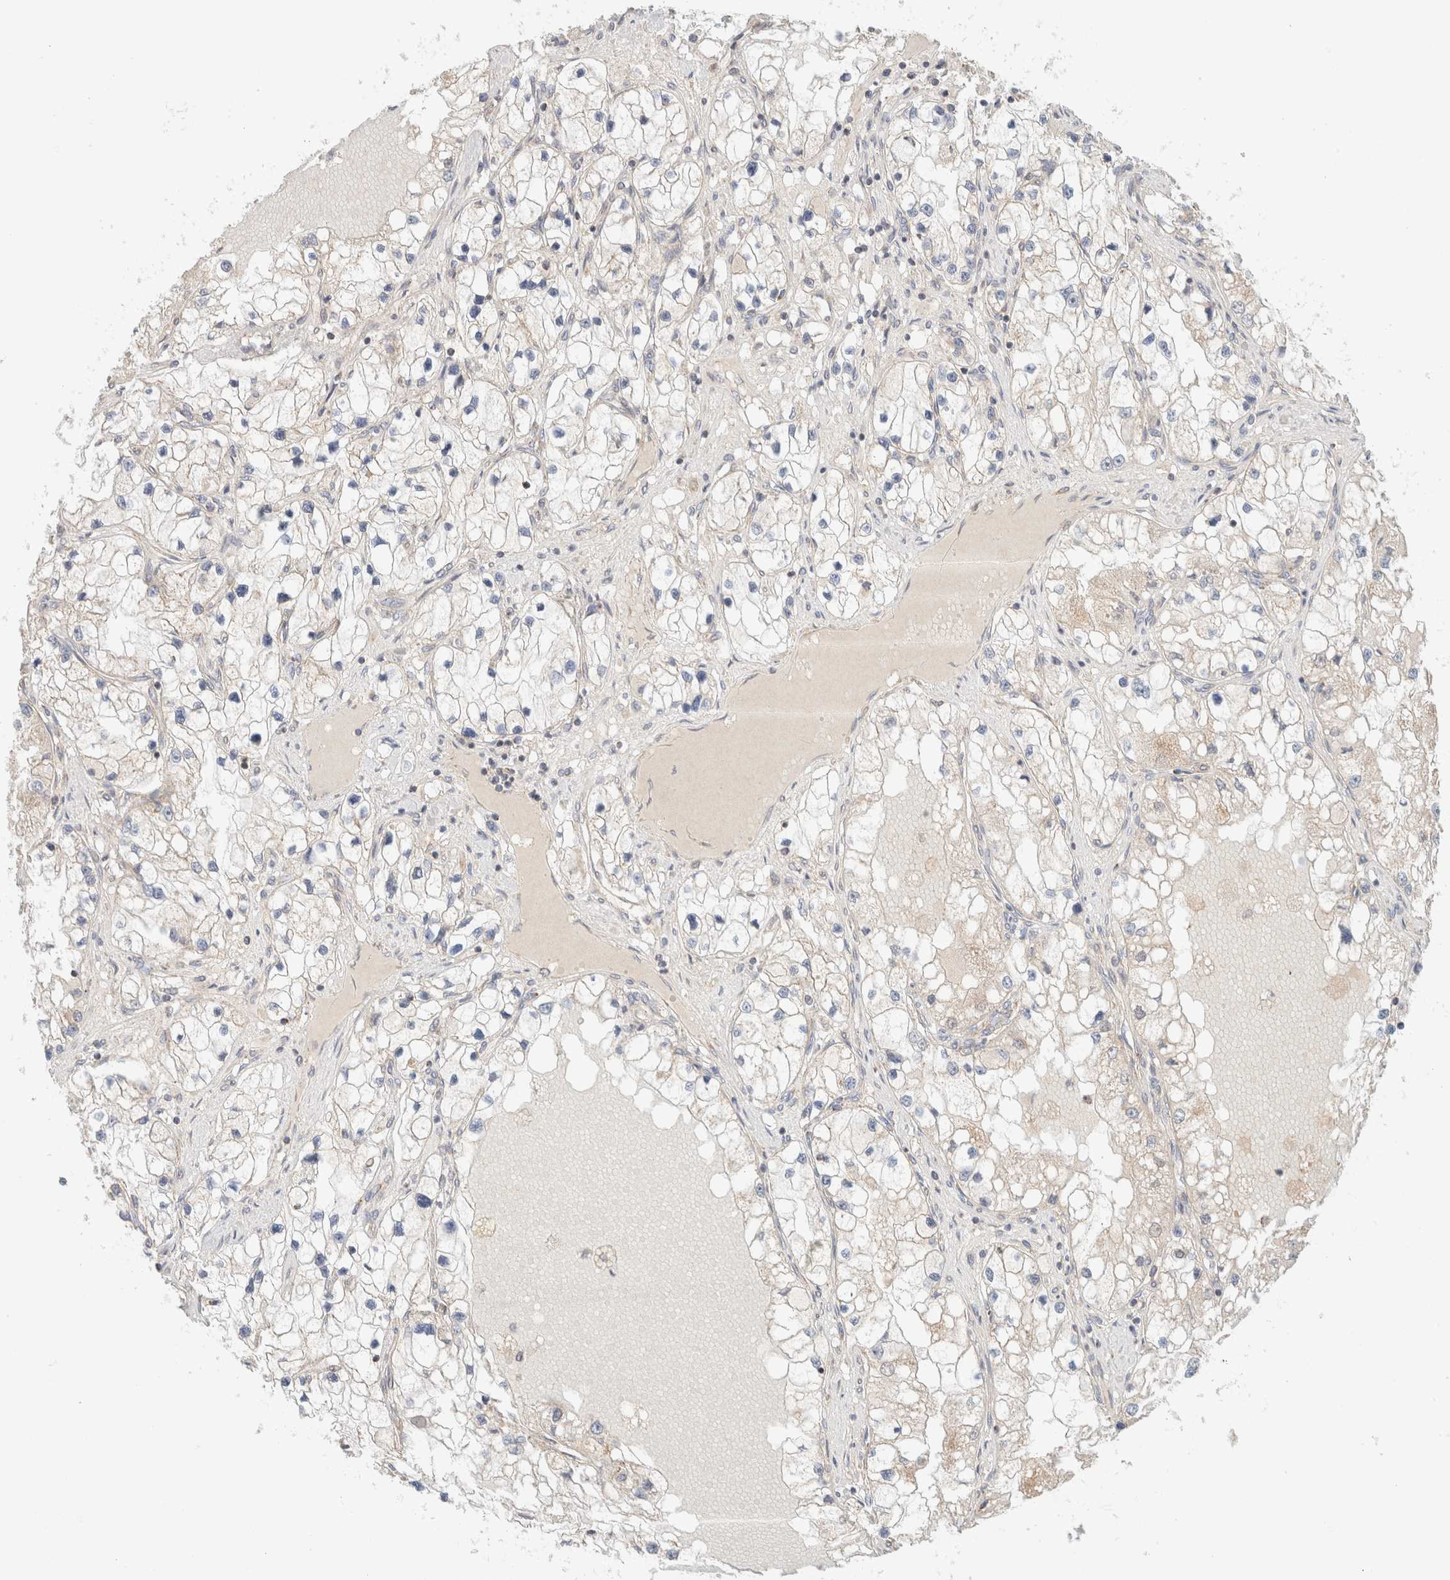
{"staining": {"intensity": "weak", "quantity": "<25%", "location": "cytoplasmic/membranous"}, "tissue": "renal cancer", "cell_type": "Tumor cells", "image_type": "cancer", "snomed": [{"axis": "morphology", "description": "Adenocarcinoma, NOS"}, {"axis": "topography", "description": "Kidney"}], "caption": "IHC photomicrograph of human adenocarcinoma (renal) stained for a protein (brown), which demonstrates no expression in tumor cells.", "gene": "MRM3", "patient": {"sex": "male", "age": 68}}